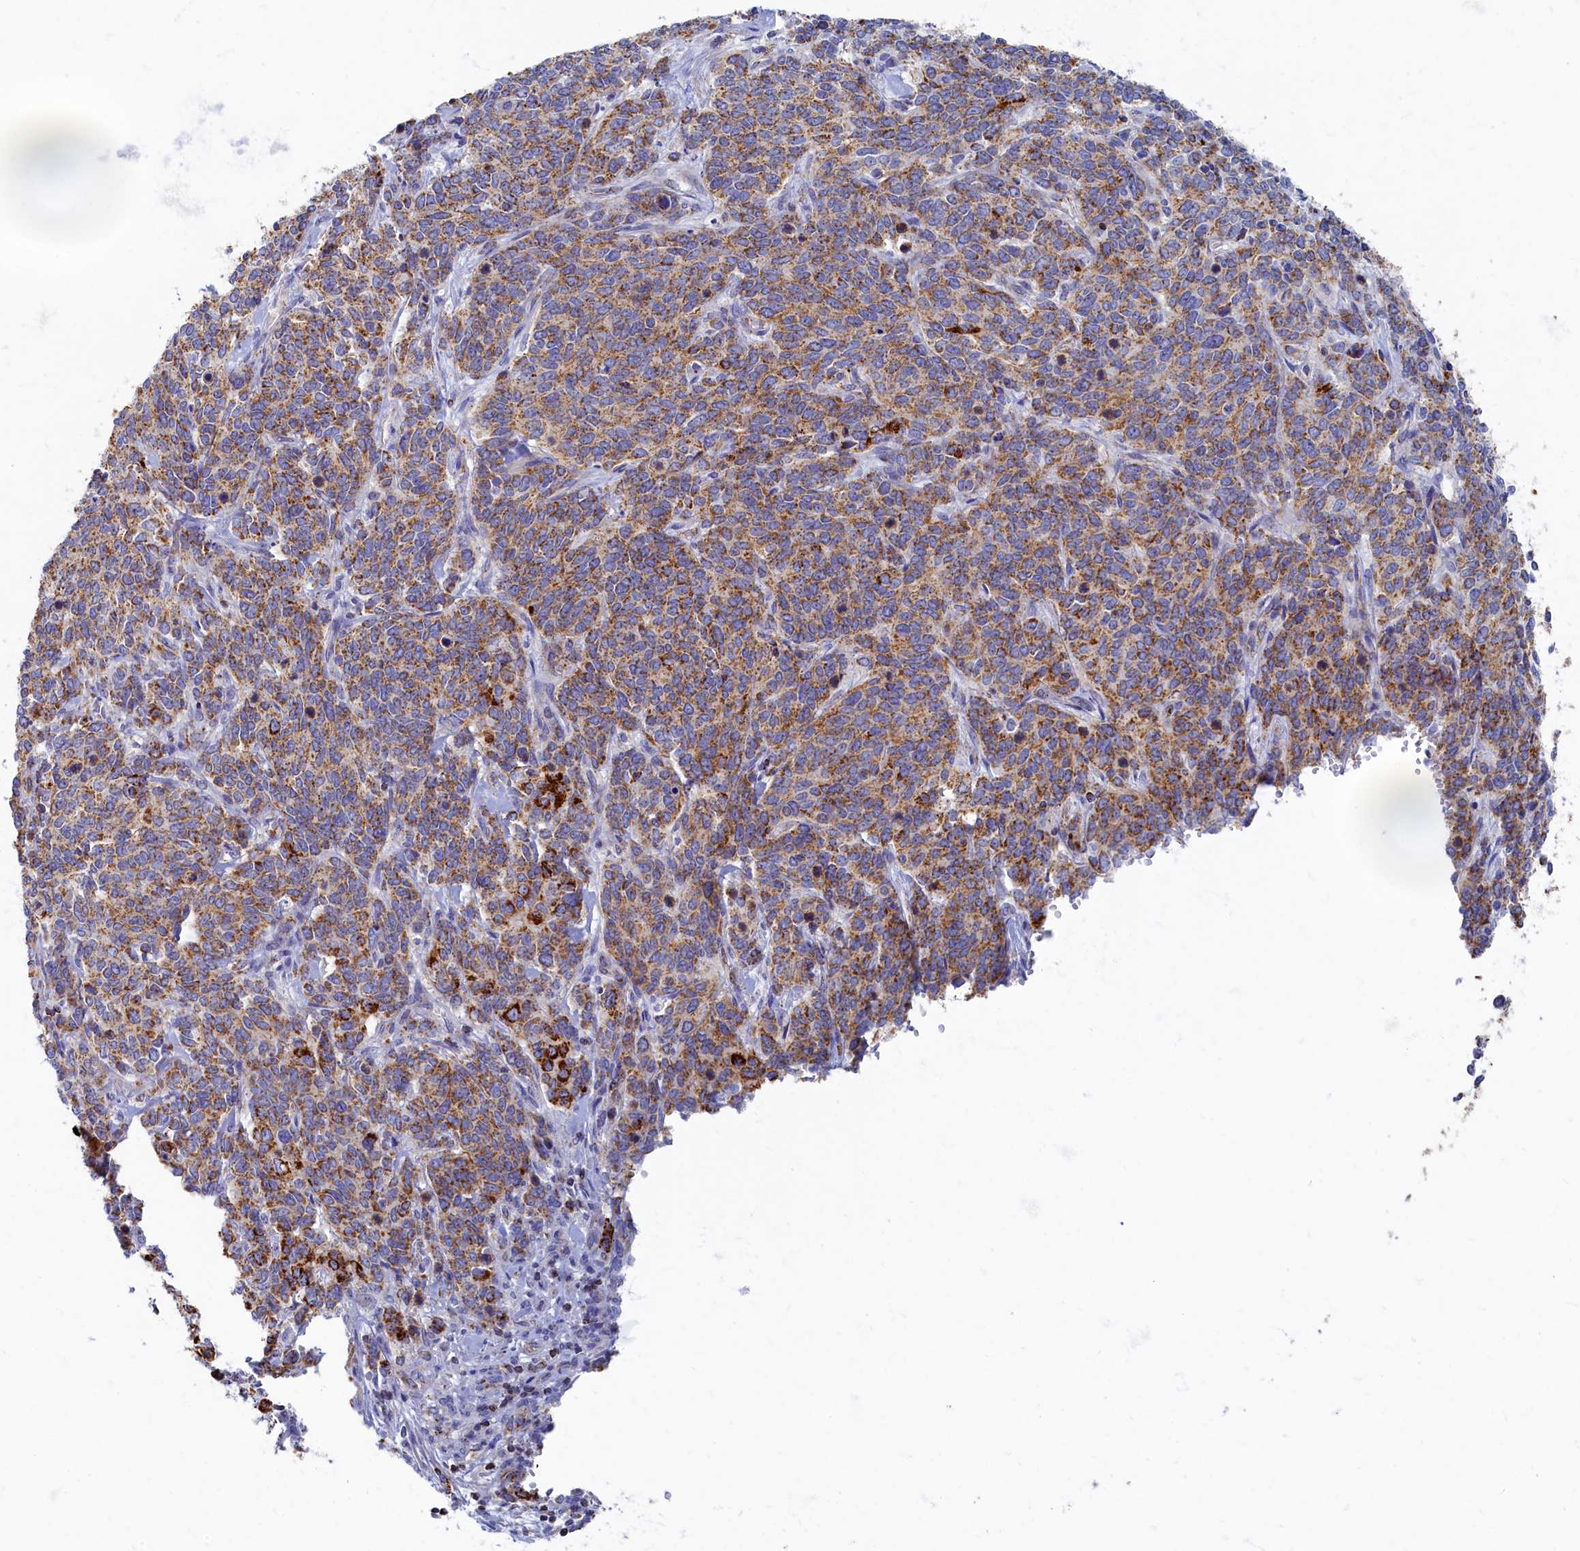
{"staining": {"intensity": "moderate", "quantity": ">75%", "location": "cytoplasmic/membranous"}, "tissue": "cervical cancer", "cell_type": "Tumor cells", "image_type": "cancer", "snomed": [{"axis": "morphology", "description": "Squamous cell carcinoma, NOS"}, {"axis": "topography", "description": "Cervix"}], "caption": "The image demonstrates staining of cervical cancer (squamous cell carcinoma), revealing moderate cytoplasmic/membranous protein expression (brown color) within tumor cells.", "gene": "OCIAD2", "patient": {"sex": "female", "age": 60}}